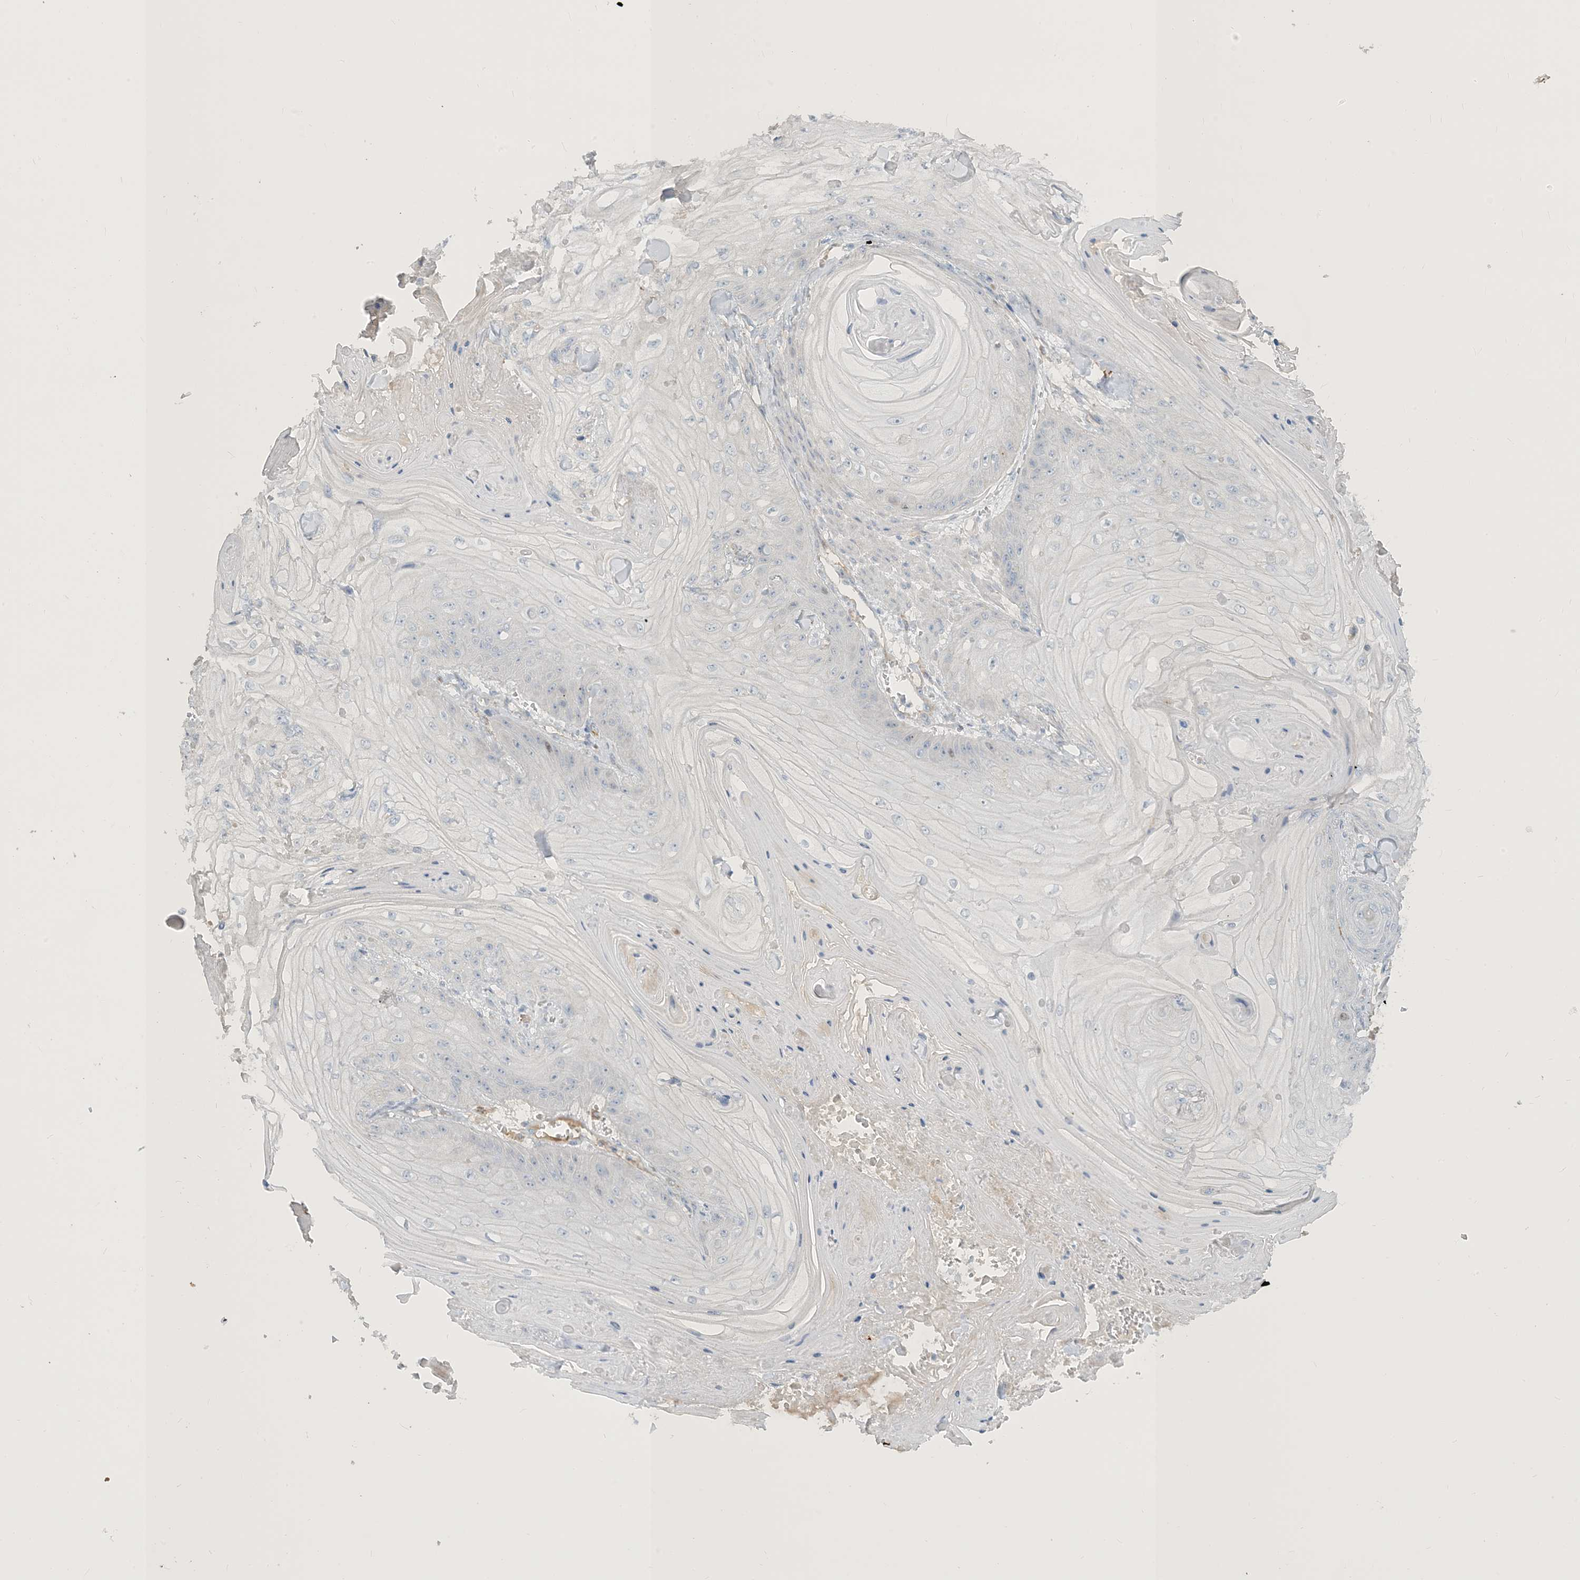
{"staining": {"intensity": "negative", "quantity": "none", "location": "none"}, "tissue": "skin cancer", "cell_type": "Tumor cells", "image_type": "cancer", "snomed": [{"axis": "morphology", "description": "Squamous cell carcinoma, NOS"}, {"axis": "topography", "description": "Skin"}], "caption": "Immunohistochemistry (IHC) image of neoplastic tissue: human skin squamous cell carcinoma stained with DAB (3,3'-diaminobenzidine) displays no significant protein positivity in tumor cells.", "gene": "PEAR1", "patient": {"sex": "male", "age": 74}}